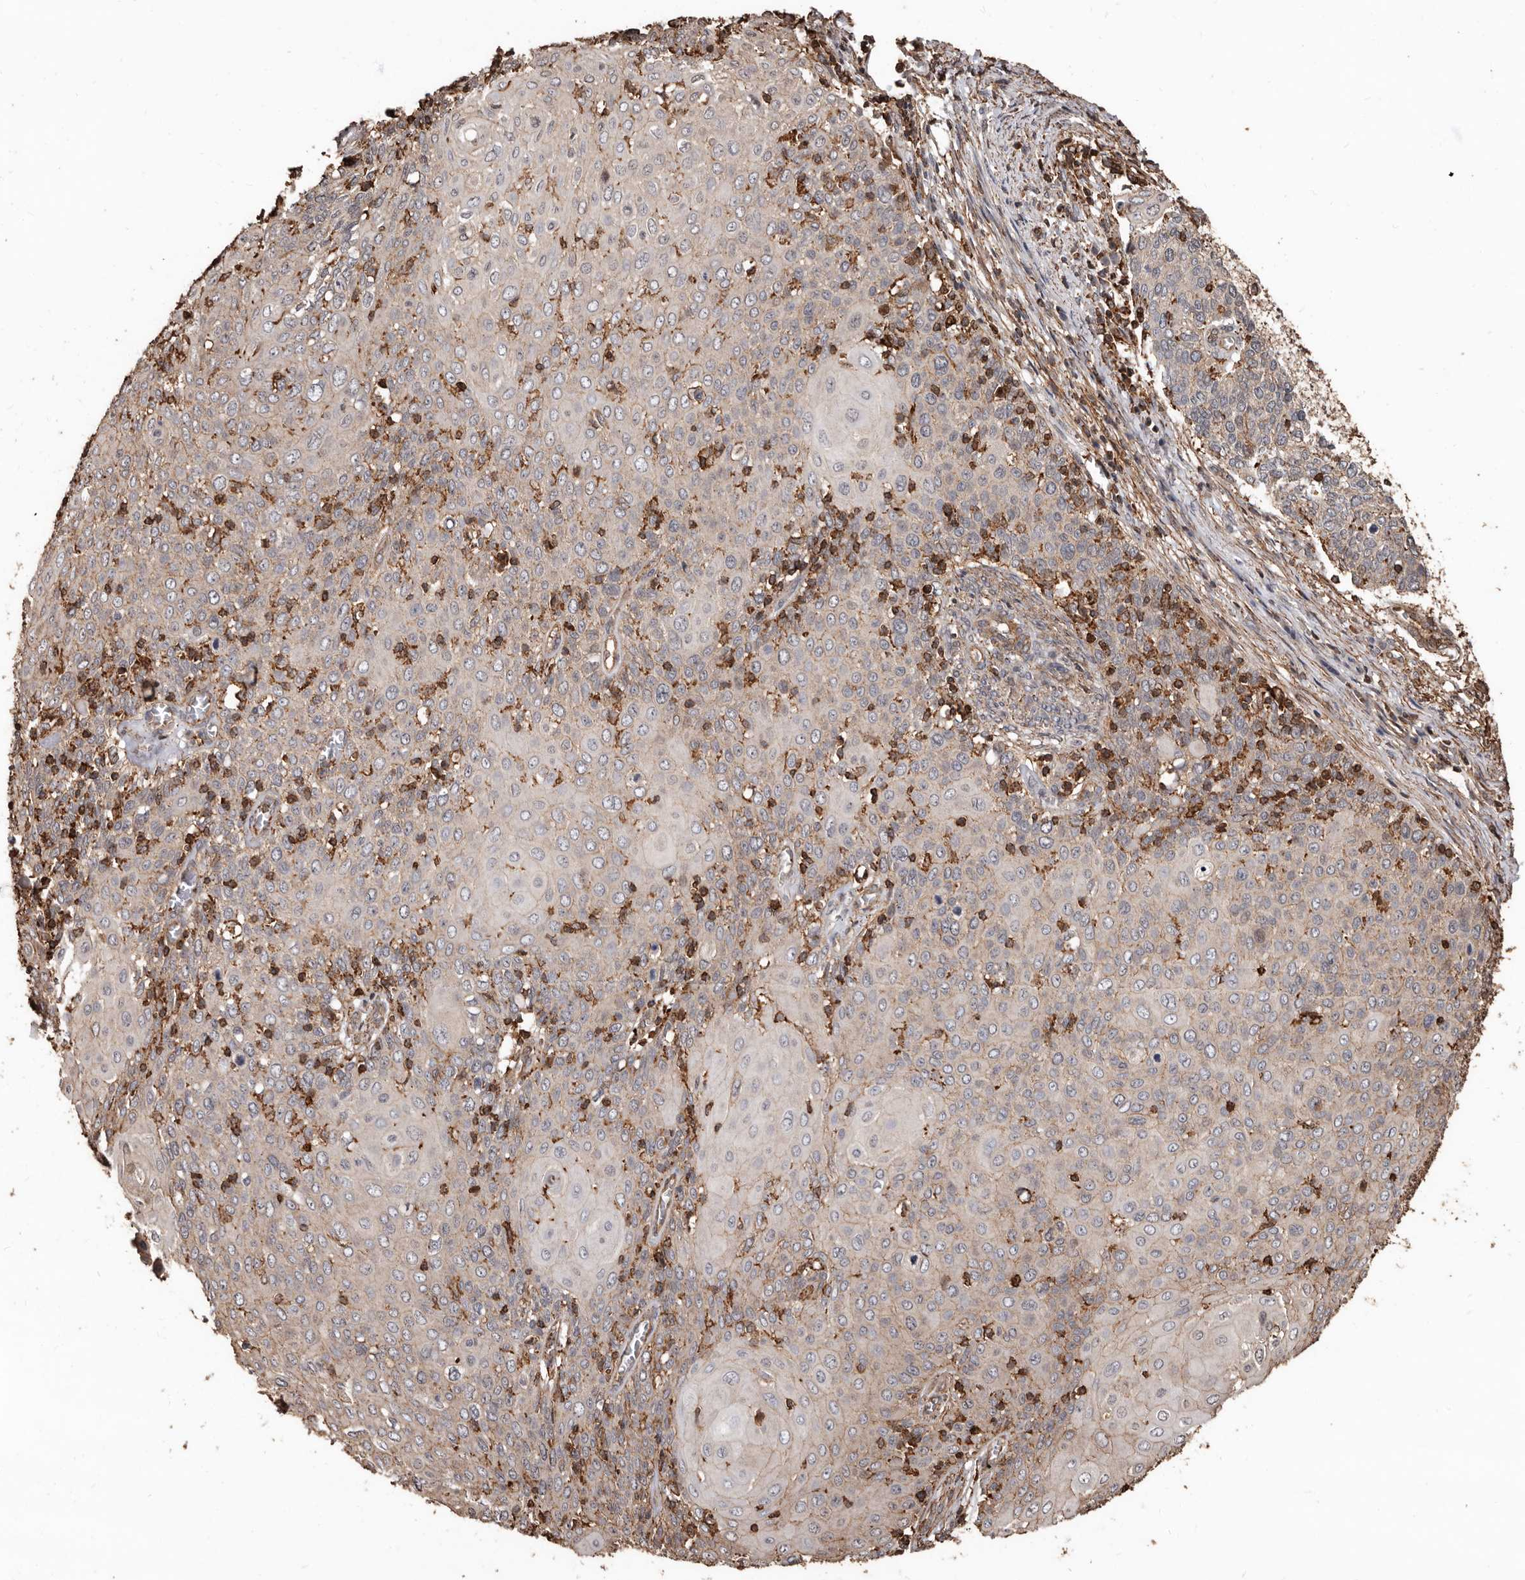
{"staining": {"intensity": "weak", "quantity": "25%-75%", "location": "cytoplasmic/membranous"}, "tissue": "cervical cancer", "cell_type": "Tumor cells", "image_type": "cancer", "snomed": [{"axis": "morphology", "description": "Squamous cell carcinoma, NOS"}, {"axis": "topography", "description": "Cervix"}], "caption": "Tumor cells exhibit low levels of weak cytoplasmic/membranous staining in about 25%-75% of cells in human cervical cancer (squamous cell carcinoma).", "gene": "GSK3A", "patient": {"sex": "female", "age": 39}}